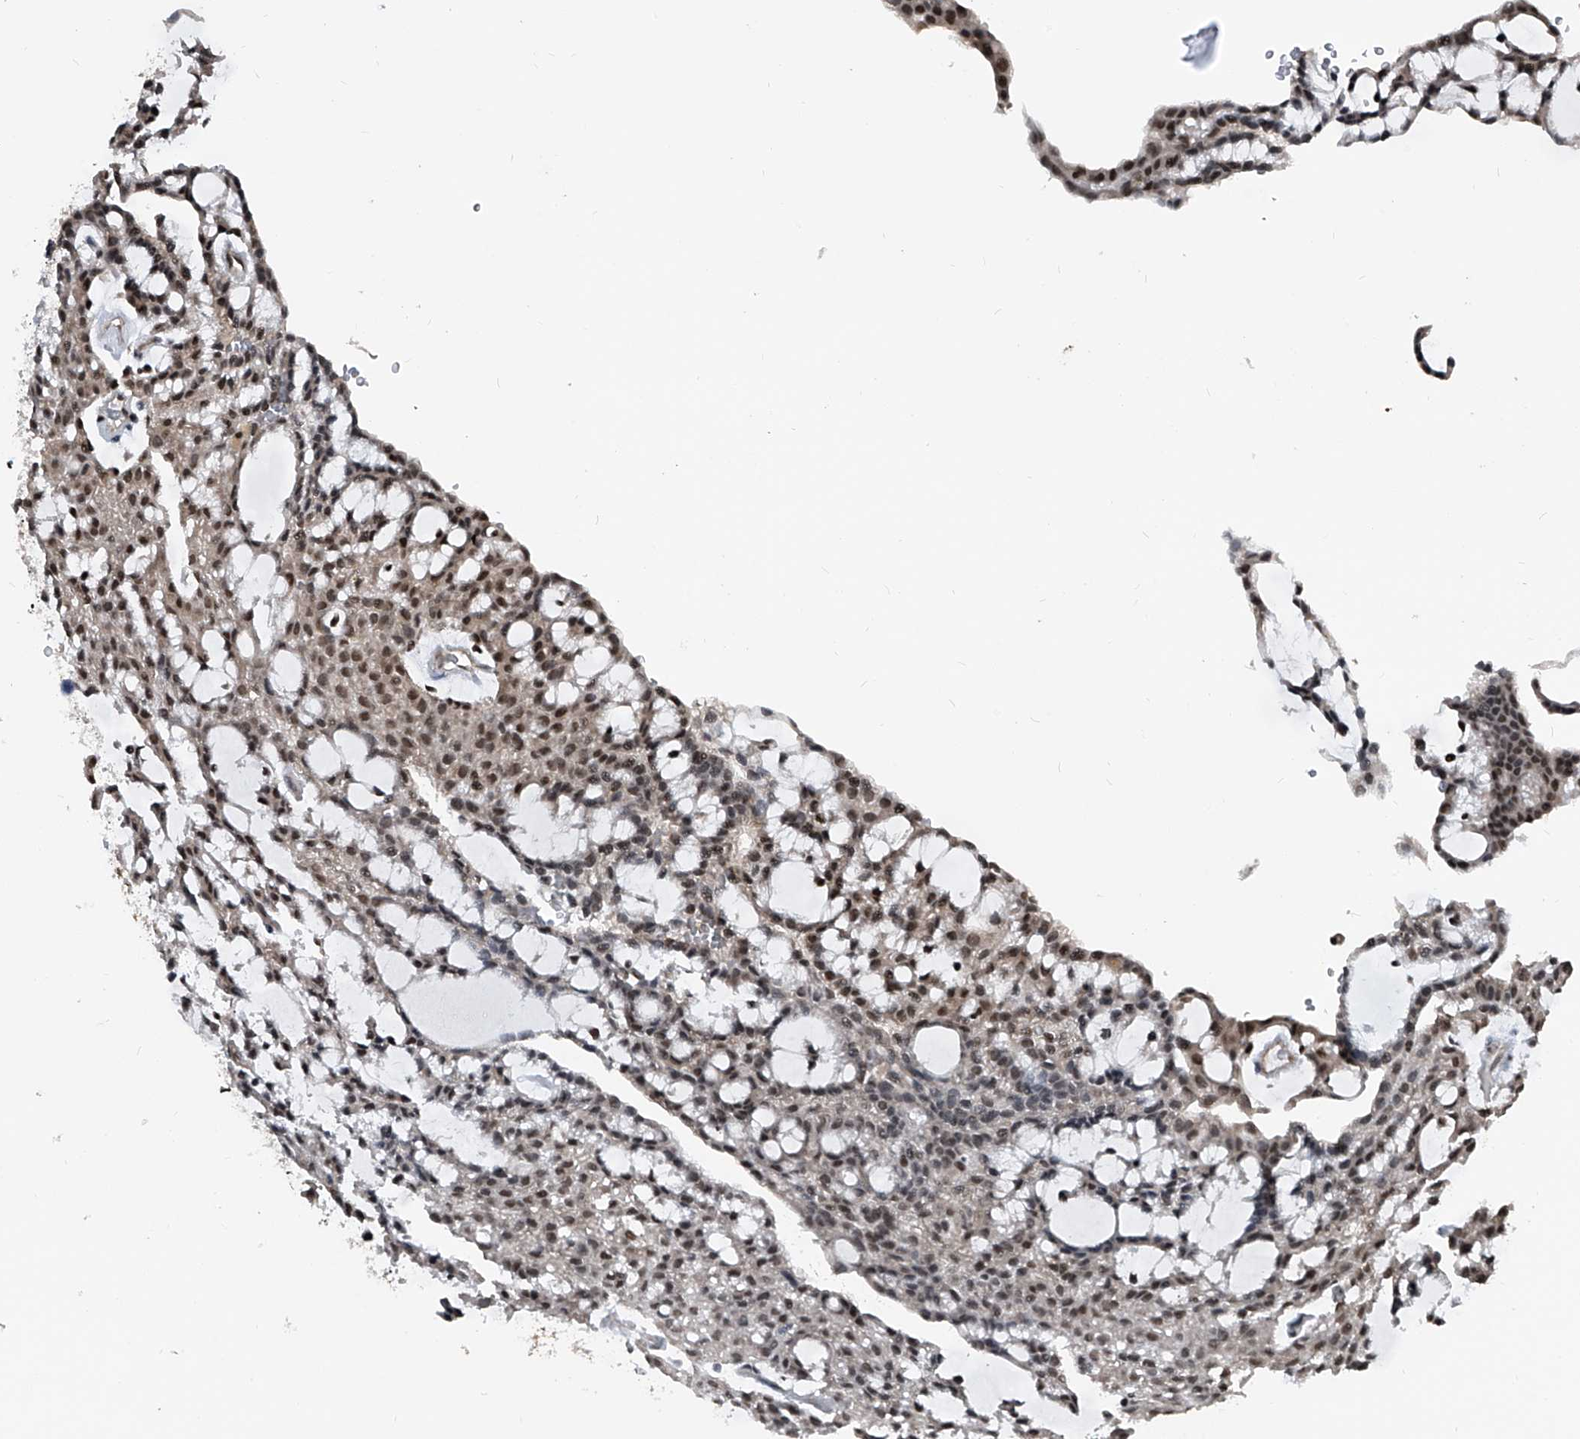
{"staining": {"intensity": "moderate", "quantity": "25%-75%", "location": "nuclear"}, "tissue": "renal cancer", "cell_type": "Tumor cells", "image_type": "cancer", "snomed": [{"axis": "morphology", "description": "Adenocarcinoma, NOS"}, {"axis": "topography", "description": "Kidney"}], "caption": "A brown stain shows moderate nuclear staining of a protein in renal cancer (adenocarcinoma) tumor cells. The protein is shown in brown color, while the nuclei are stained blue.", "gene": "FKBP5", "patient": {"sex": "male", "age": 63}}